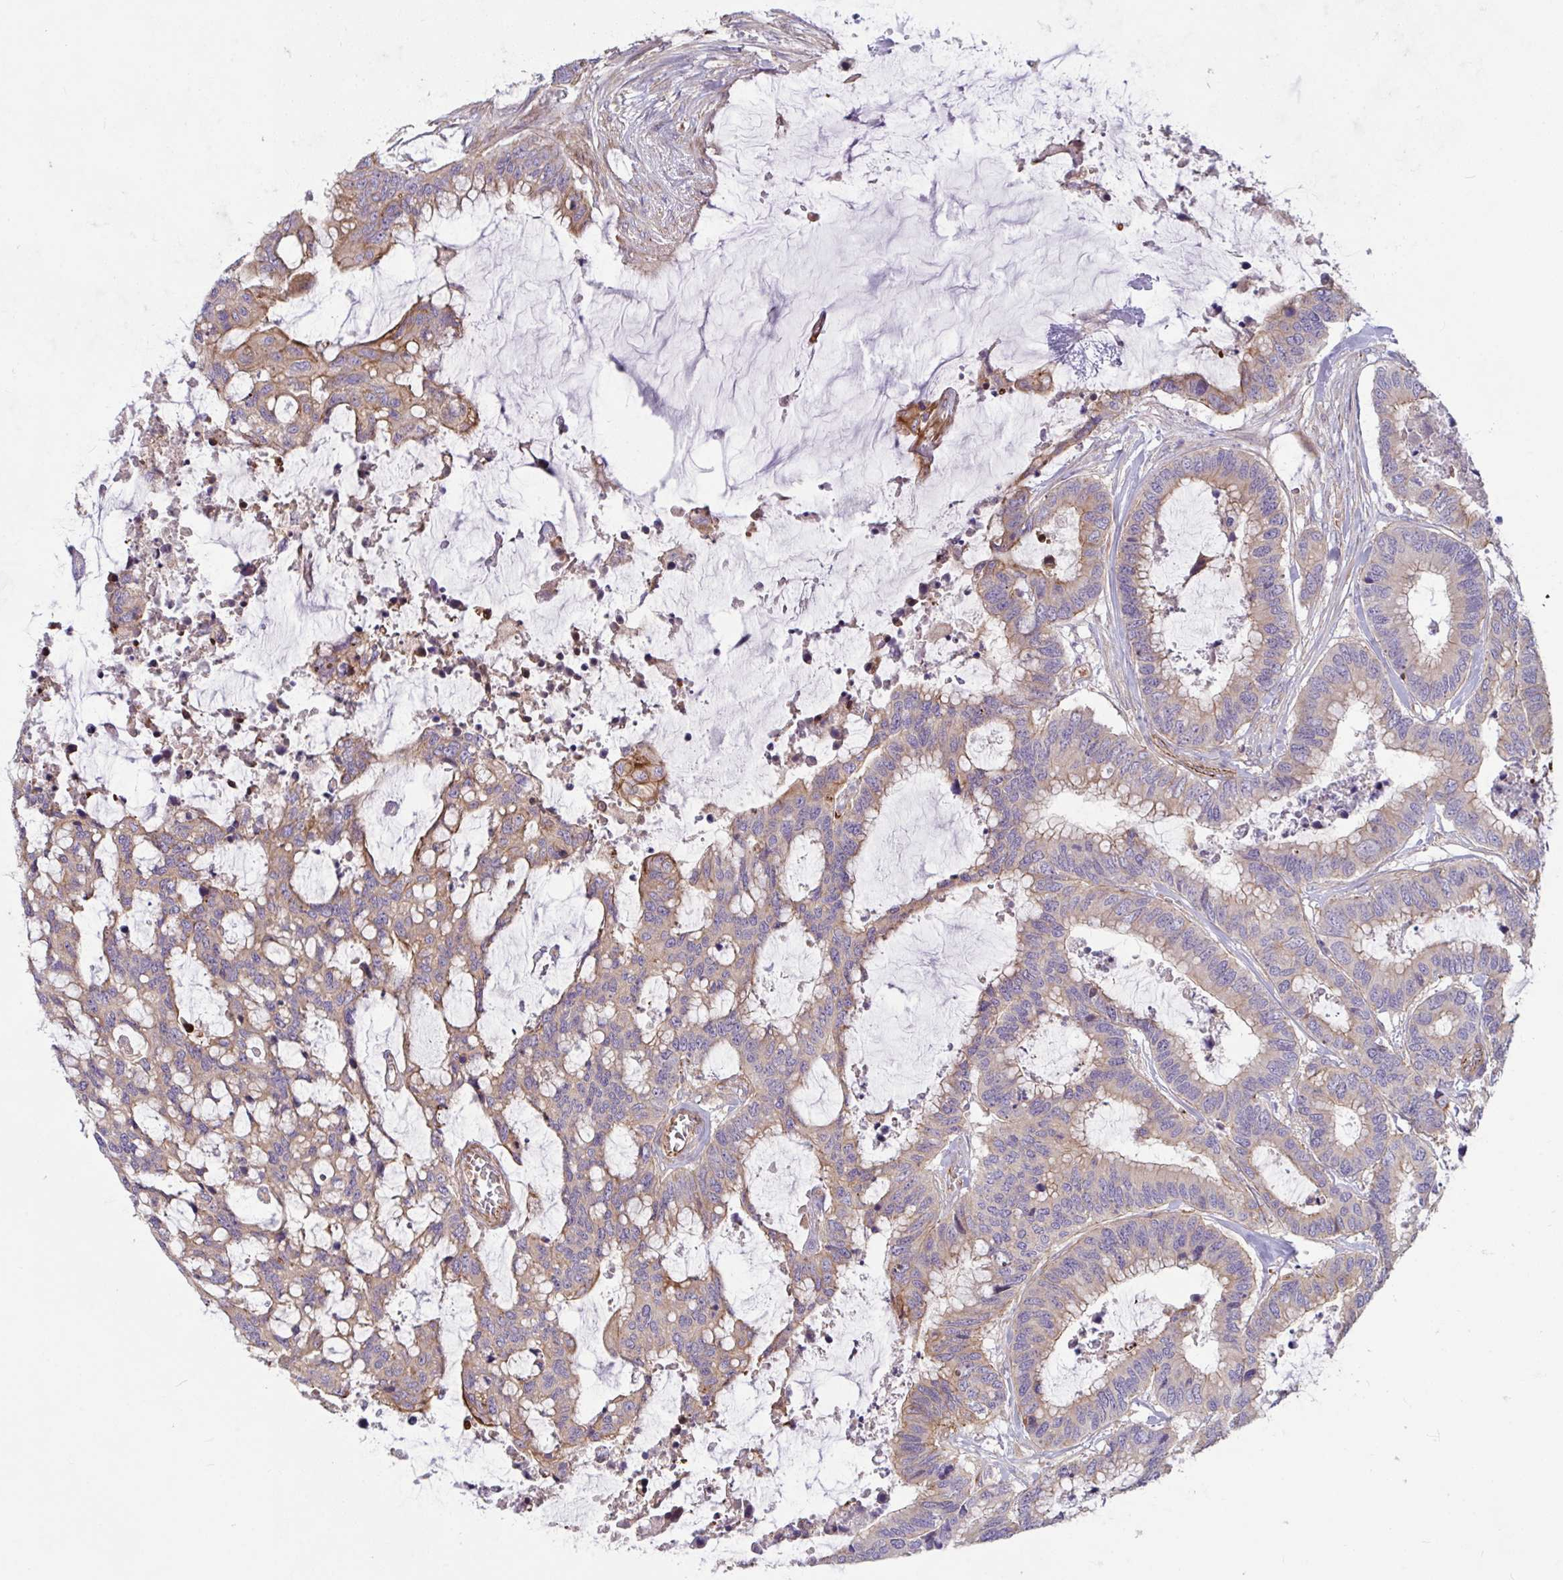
{"staining": {"intensity": "moderate", "quantity": ">75%", "location": "cytoplasmic/membranous"}, "tissue": "colorectal cancer", "cell_type": "Tumor cells", "image_type": "cancer", "snomed": [{"axis": "morphology", "description": "Adenocarcinoma, NOS"}, {"axis": "topography", "description": "Rectum"}], "caption": "Protein analysis of adenocarcinoma (colorectal) tissue demonstrates moderate cytoplasmic/membranous expression in approximately >75% of tumor cells. Immunohistochemistry (ihc) stains the protein of interest in brown and the nuclei are stained blue.", "gene": "TANK", "patient": {"sex": "female", "age": 59}}